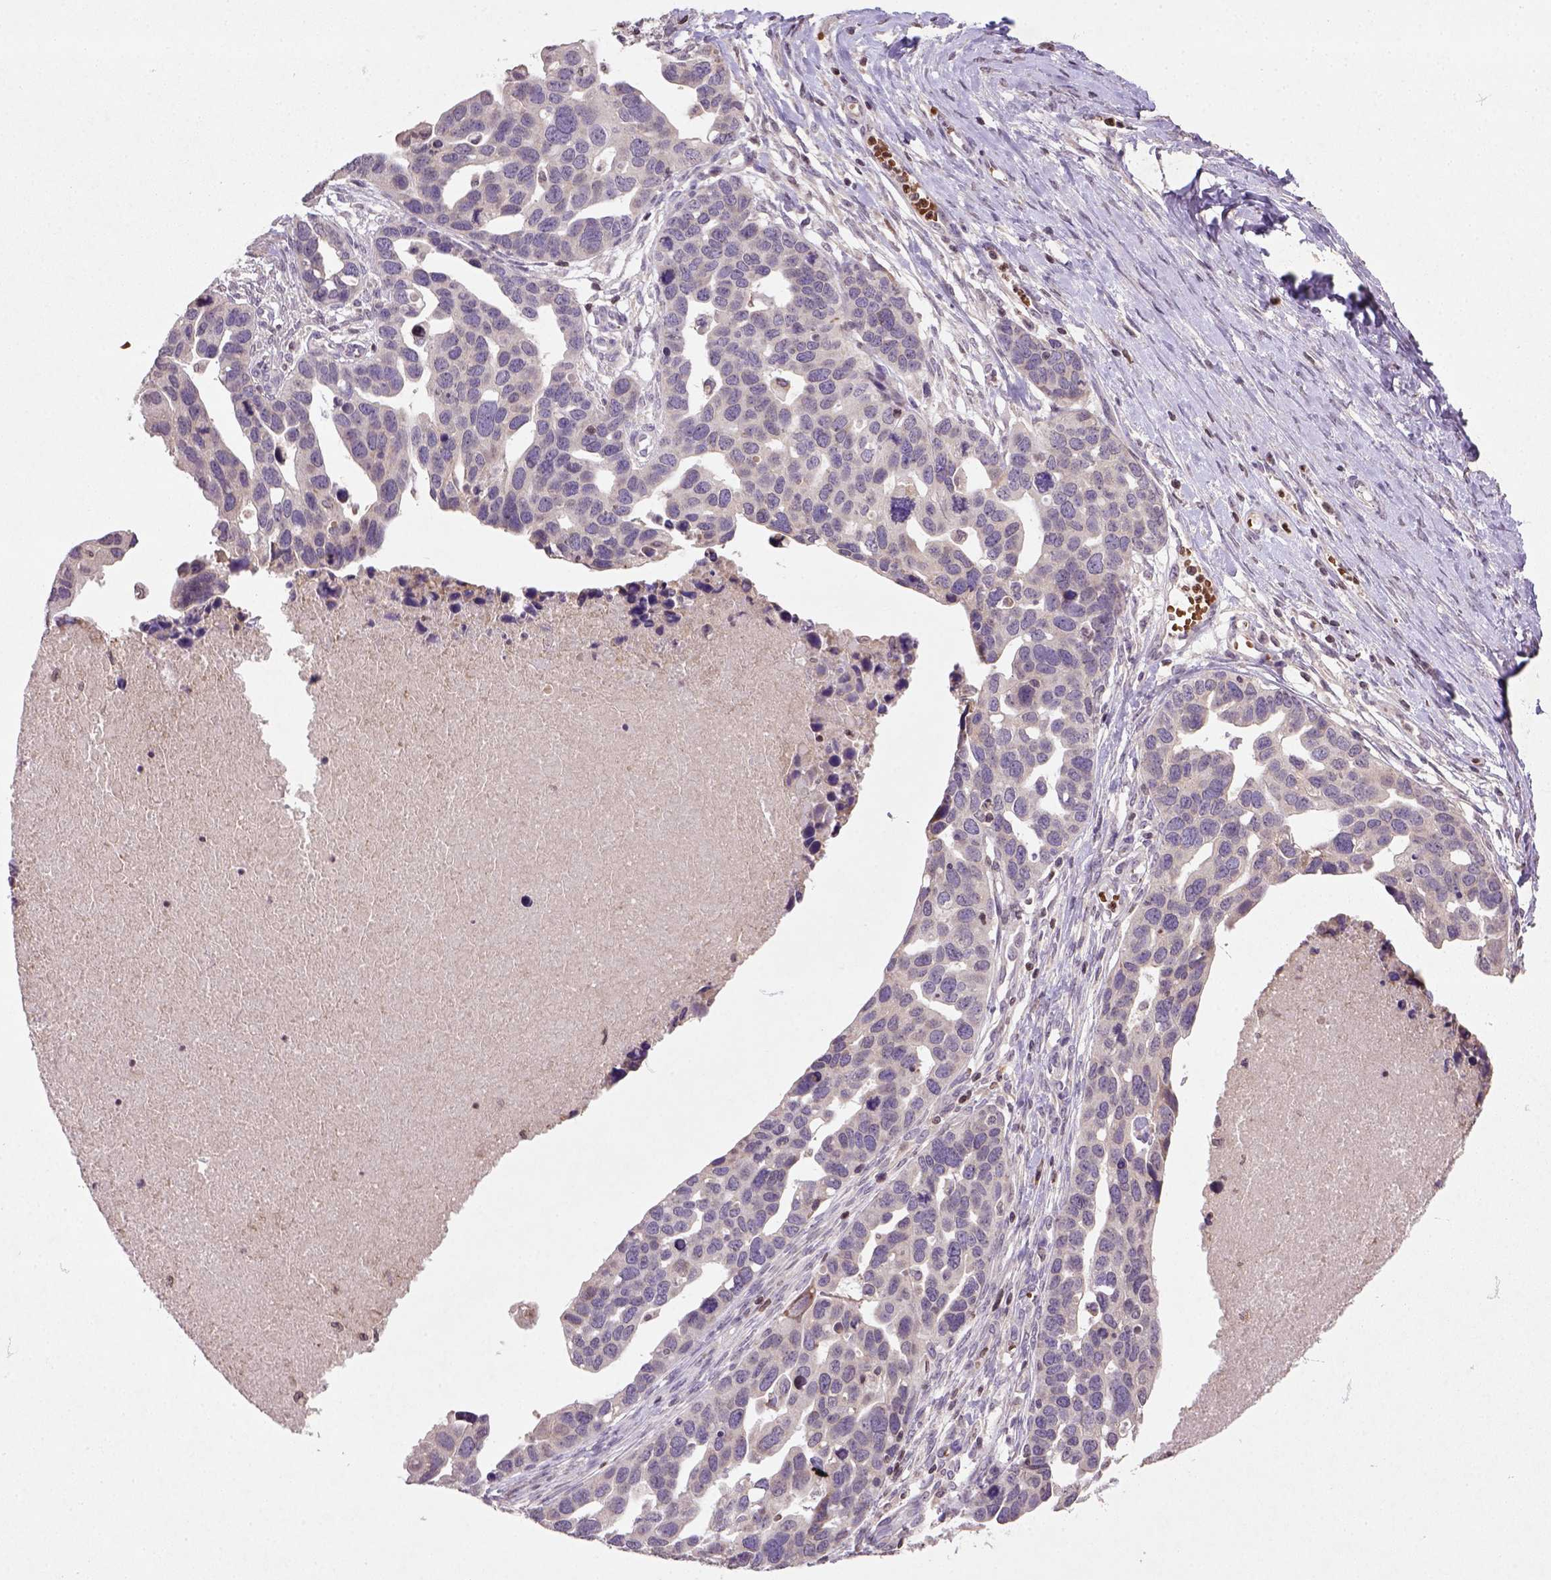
{"staining": {"intensity": "negative", "quantity": "none", "location": "none"}, "tissue": "ovarian cancer", "cell_type": "Tumor cells", "image_type": "cancer", "snomed": [{"axis": "morphology", "description": "Cystadenocarcinoma, serous, NOS"}, {"axis": "topography", "description": "Ovary"}], "caption": "Ovarian cancer stained for a protein using immunohistochemistry (IHC) displays no positivity tumor cells.", "gene": "NUDT3", "patient": {"sex": "female", "age": 54}}